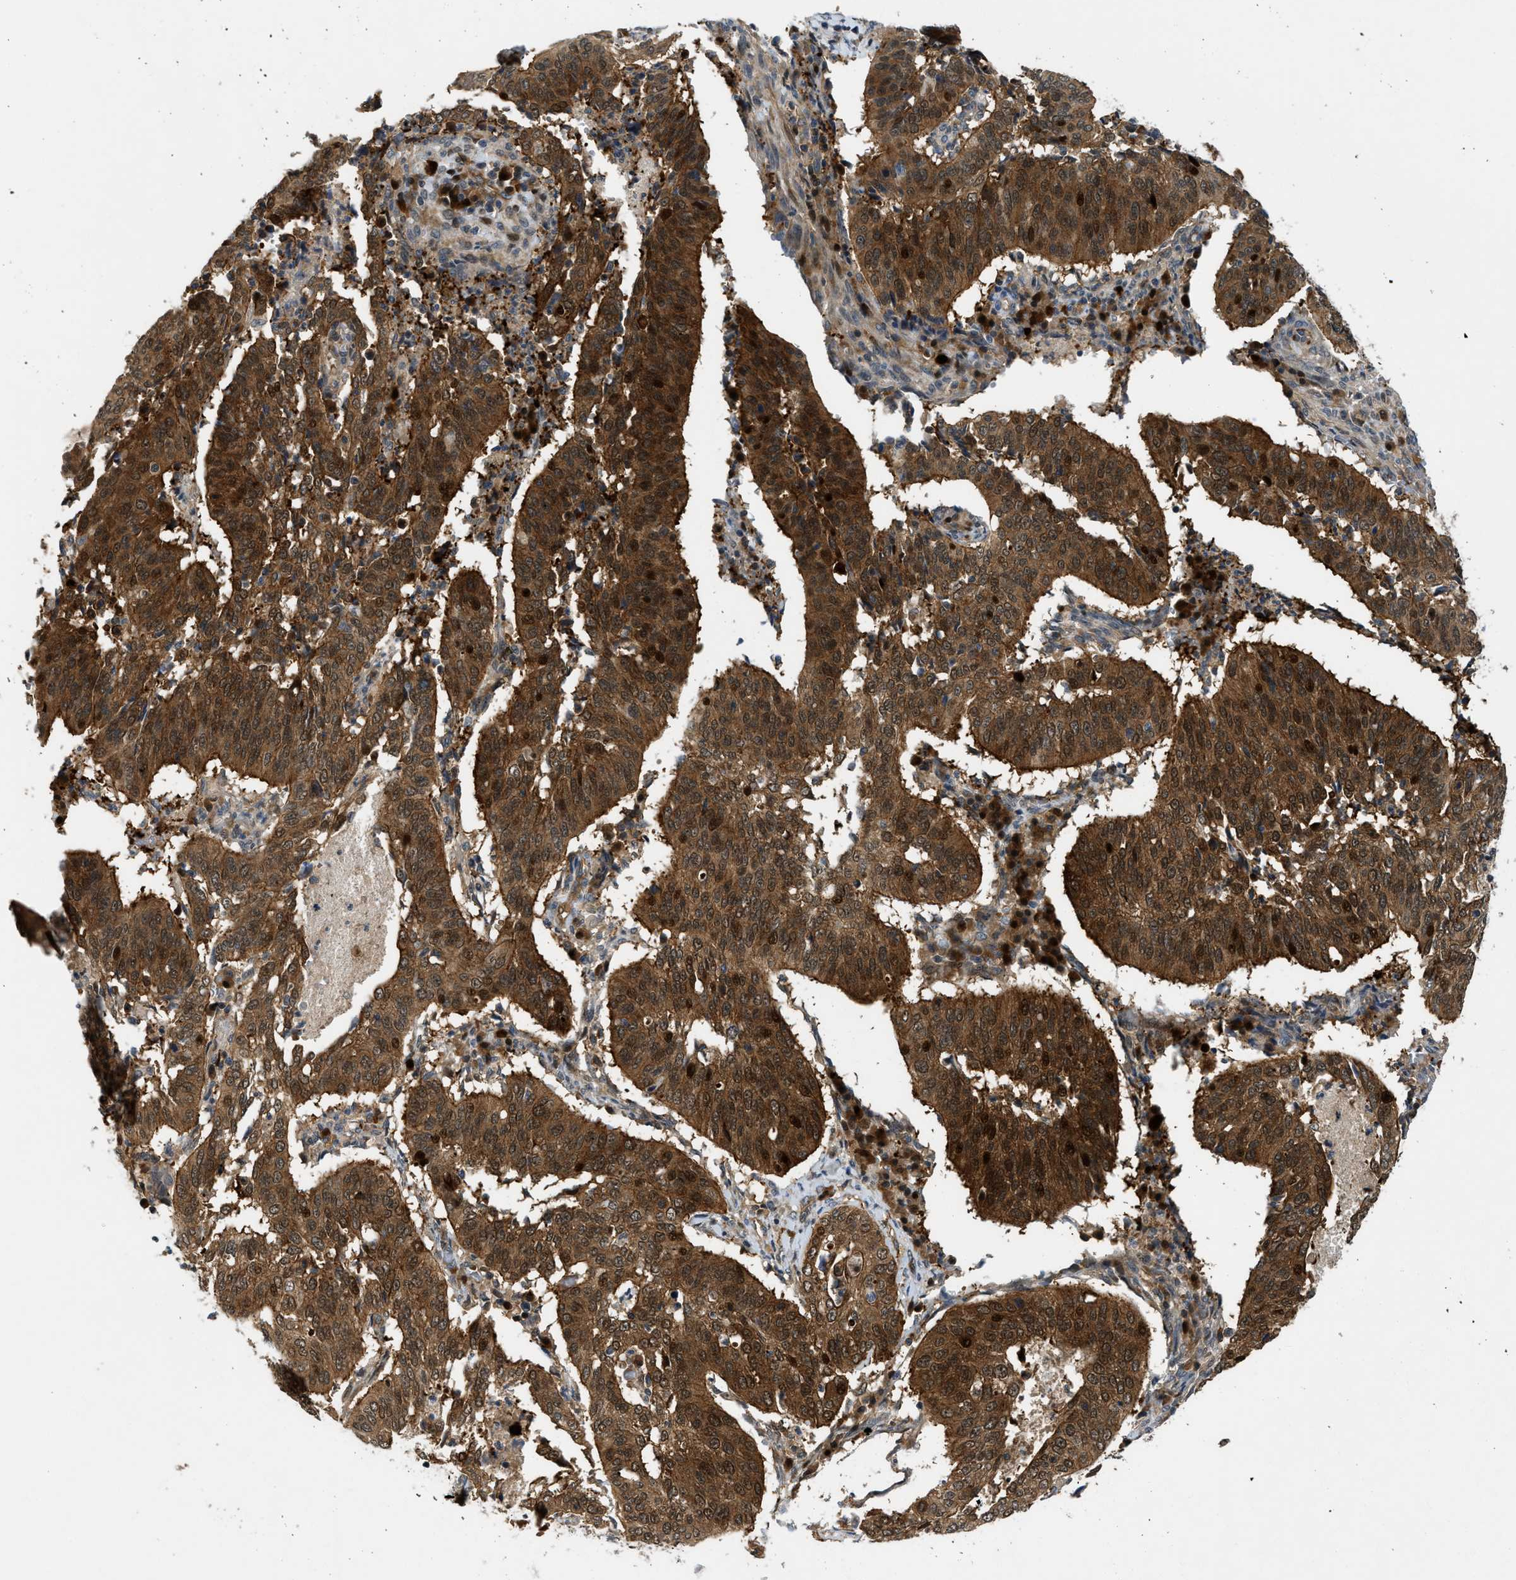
{"staining": {"intensity": "moderate", "quantity": ">75%", "location": "cytoplasmic/membranous,nuclear"}, "tissue": "cervical cancer", "cell_type": "Tumor cells", "image_type": "cancer", "snomed": [{"axis": "morphology", "description": "Normal tissue, NOS"}, {"axis": "morphology", "description": "Squamous cell carcinoma, NOS"}, {"axis": "topography", "description": "Cervix"}], "caption": "IHC of human squamous cell carcinoma (cervical) shows medium levels of moderate cytoplasmic/membranous and nuclear expression in about >75% of tumor cells. The protein is shown in brown color, while the nuclei are stained blue.", "gene": "TRAK2", "patient": {"sex": "female", "age": 39}}